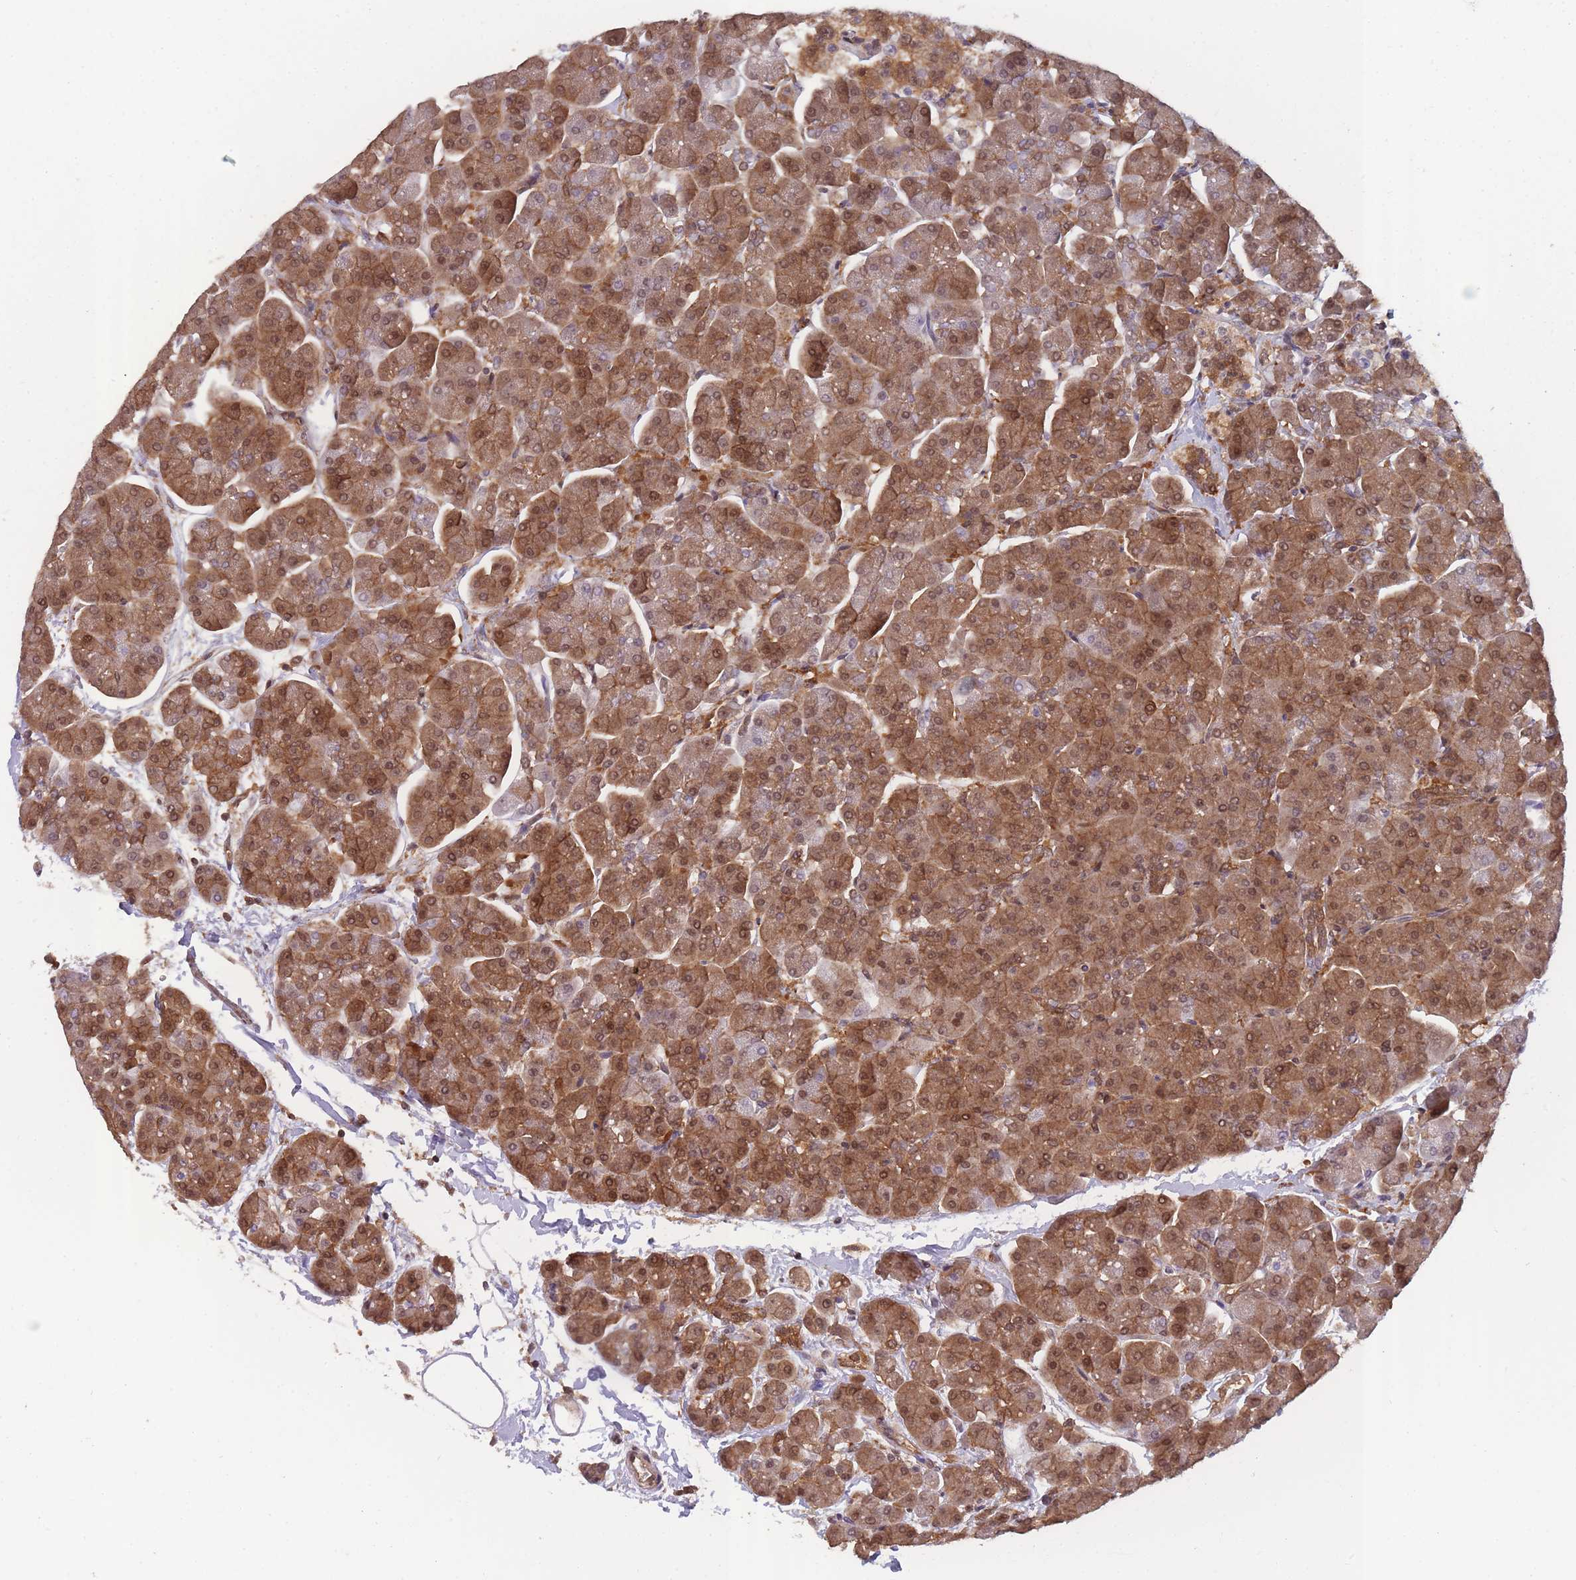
{"staining": {"intensity": "strong", "quantity": ">75%", "location": "cytoplasmic/membranous,nuclear"}, "tissue": "pancreas", "cell_type": "Exocrine glandular cells", "image_type": "normal", "snomed": [{"axis": "morphology", "description": "Normal tissue, NOS"}, {"axis": "topography", "description": "Pancreas"}, {"axis": "topography", "description": "Peripheral nerve tissue"}], "caption": "Brown immunohistochemical staining in normal human pancreas shows strong cytoplasmic/membranous,nuclear expression in about >75% of exocrine glandular cells.", "gene": "PPP6R3", "patient": {"sex": "male", "age": 54}}